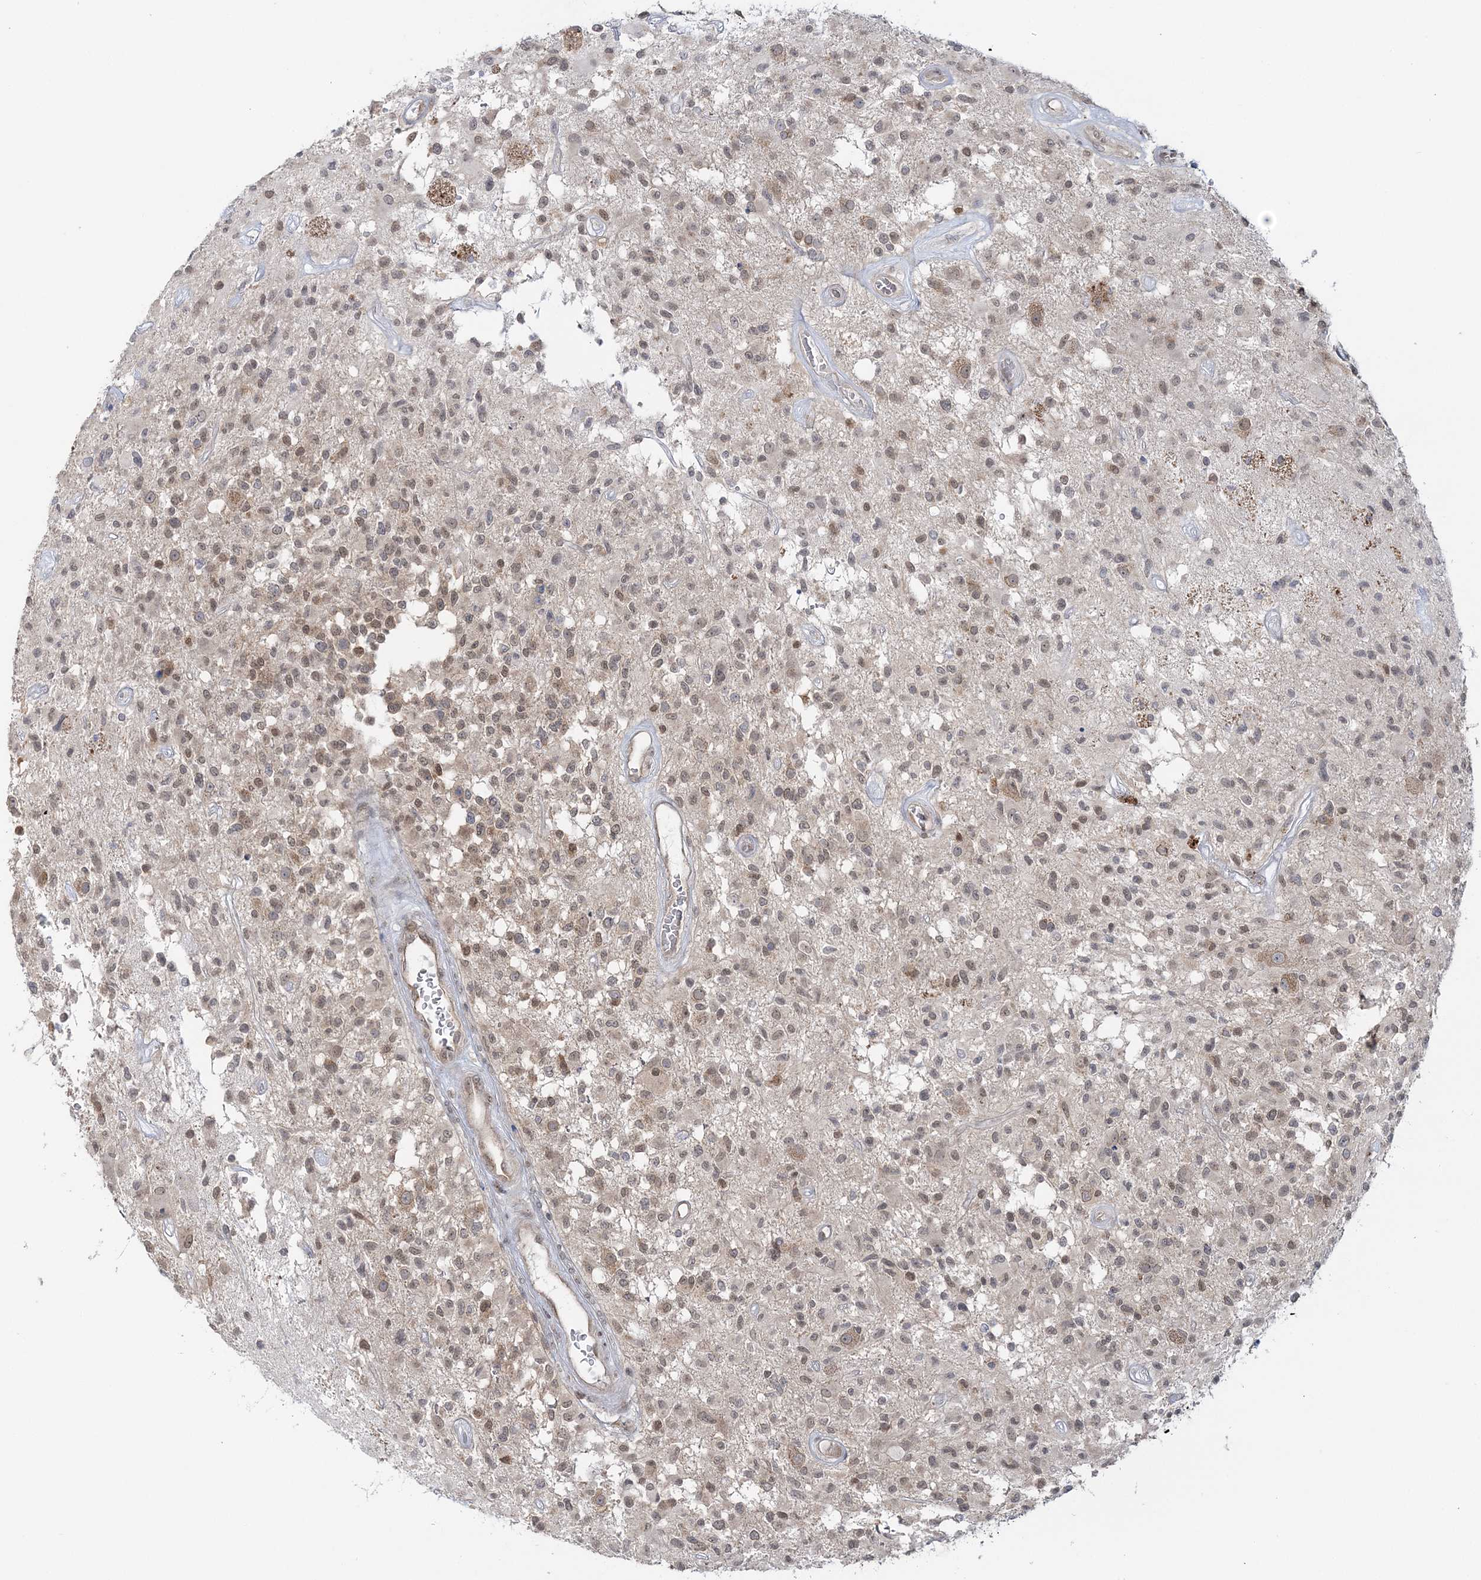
{"staining": {"intensity": "weak", "quantity": "25%-75%", "location": "cytoplasmic/membranous,nuclear"}, "tissue": "glioma", "cell_type": "Tumor cells", "image_type": "cancer", "snomed": [{"axis": "morphology", "description": "Glioma, malignant, High grade"}, {"axis": "morphology", "description": "Glioblastoma, NOS"}, {"axis": "topography", "description": "Brain"}], "caption": "Immunohistochemical staining of human glioblastoma displays low levels of weak cytoplasmic/membranous and nuclear staining in about 25%-75% of tumor cells. (brown staining indicates protein expression, while blue staining denotes nuclei).", "gene": "ZFAND6", "patient": {"sex": "male", "age": 60}}